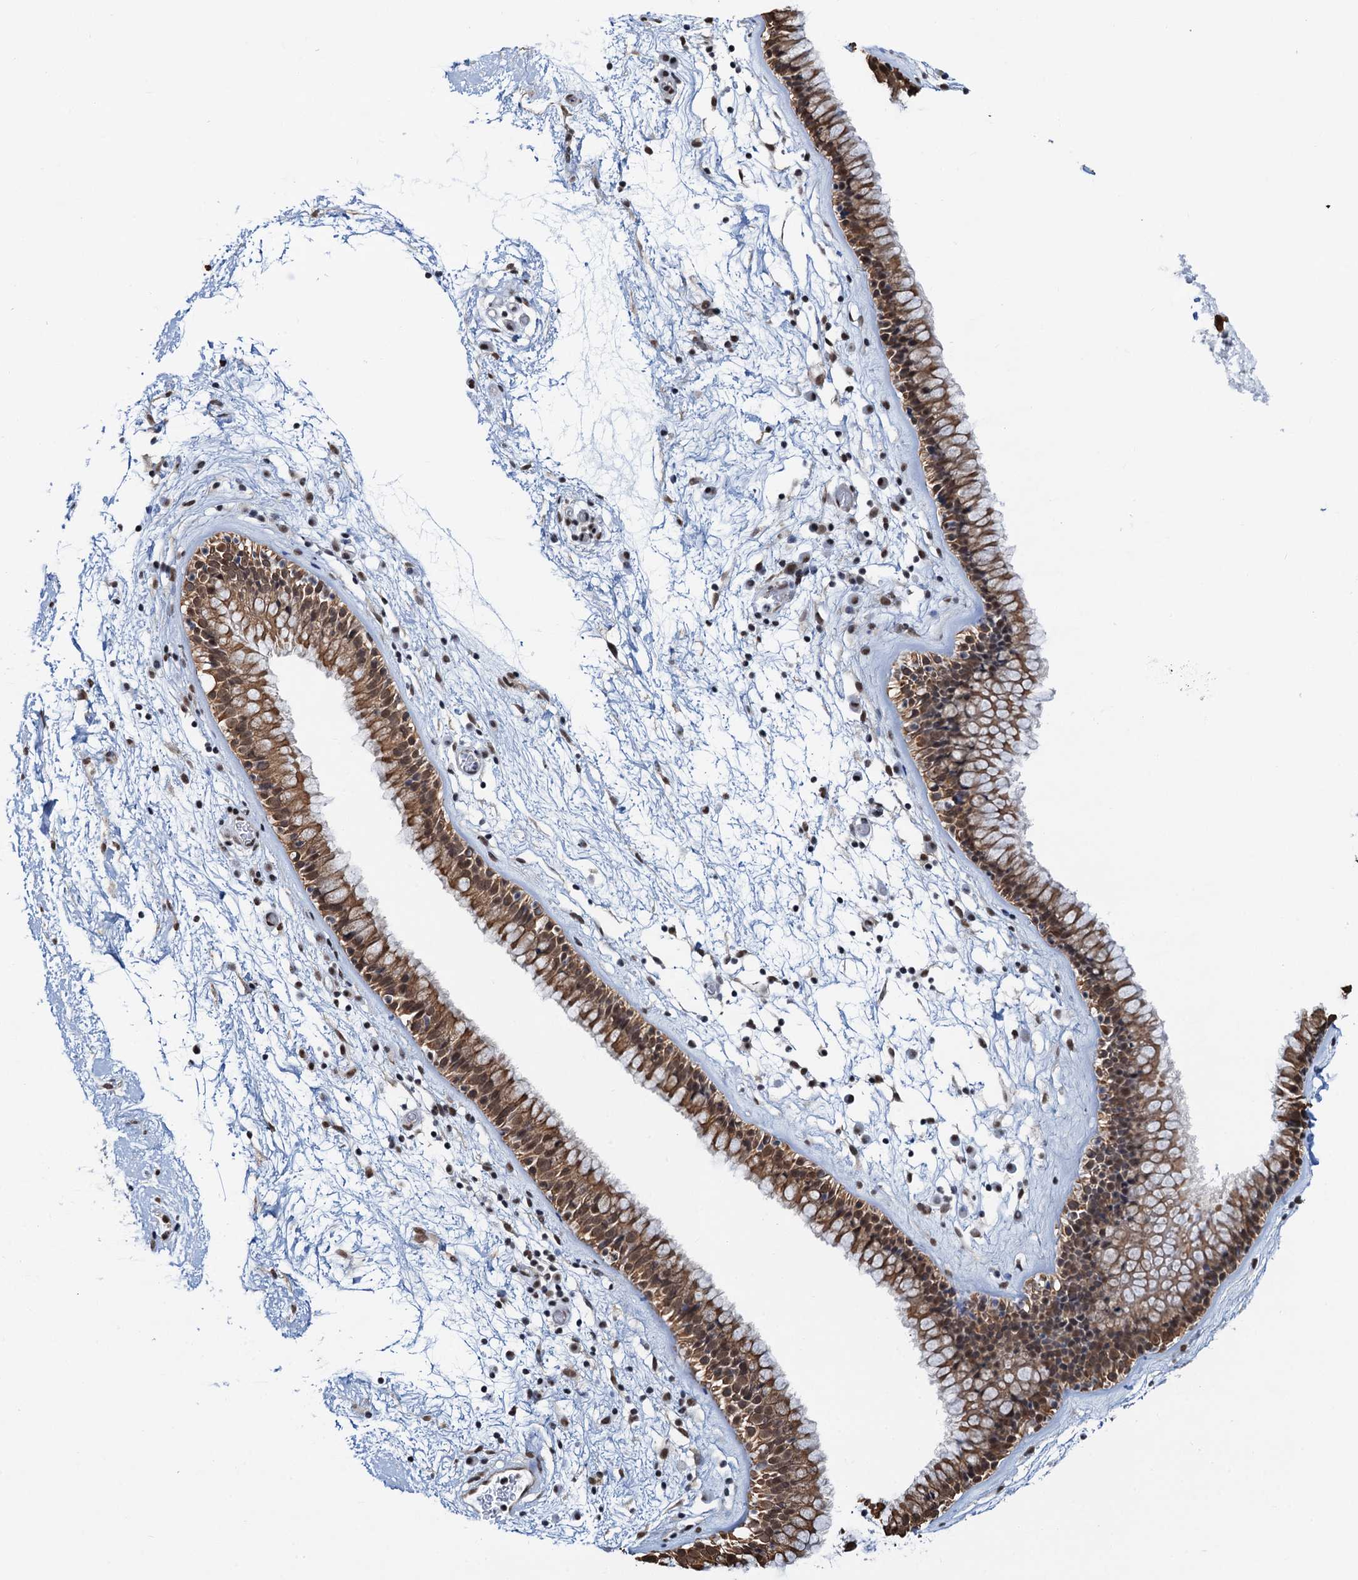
{"staining": {"intensity": "moderate", "quantity": ">75%", "location": "cytoplasmic/membranous,nuclear"}, "tissue": "nasopharynx", "cell_type": "Respiratory epithelial cells", "image_type": "normal", "snomed": [{"axis": "morphology", "description": "Normal tissue, NOS"}, {"axis": "morphology", "description": "Inflammation, NOS"}, {"axis": "topography", "description": "Nasopharynx"}], "caption": "Immunohistochemistry micrograph of benign nasopharynx: nasopharynx stained using immunohistochemistry (IHC) reveals medium levels of moderate protein expression localized specifically in the cytoplasmic/membranous,nuclear of respiratory epithelial cells, appearing as a cytoplasmic/membranous,nuclear brown color.", "gene": "ZNF609", "patient": {"sex": "male", "age": 48}}